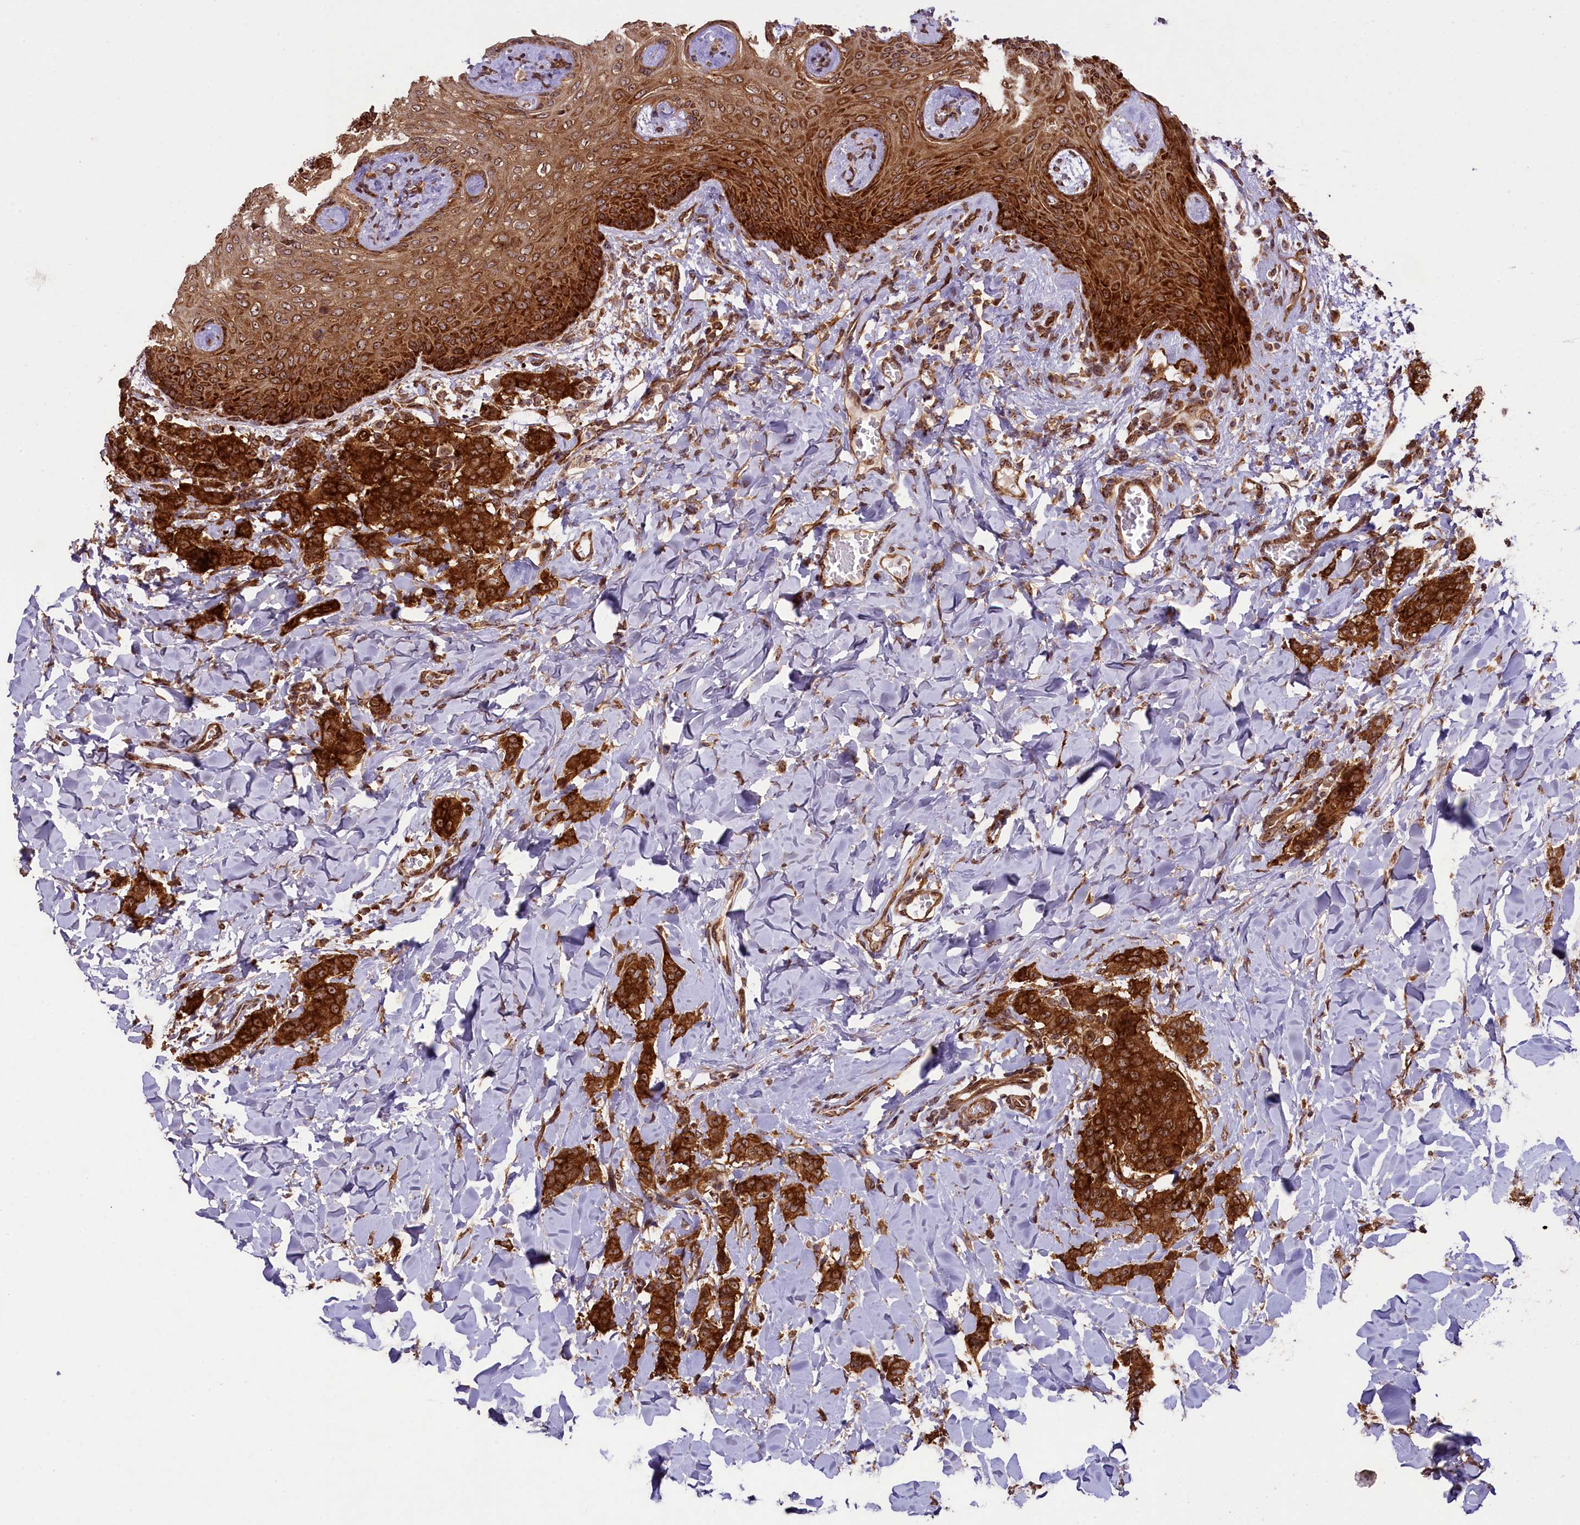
{"staining": {"intensity": "strong", "quantity": ">75%", "location": "cytoplasmic/membranous"}, "tissue": "breast cancer", "cell_type": "Tumor cells", "image_type": "cancer", "snomed": [{"axis": "morphology", "description": "Duct carcinoma"}, {"axis": "topography", "description": "Breast"}], "caption": "DAB (3,3'-diaminobenzidine) immunohistochemical staining of human breast invasive ductal carcinoma reveals strong cytoplasmic/membranous protein staining in approximately >75% of tumor cells. Nuclei are stained in blue.", "gene": "LARP4", "patient": {"sex": "female", "age": 40}}